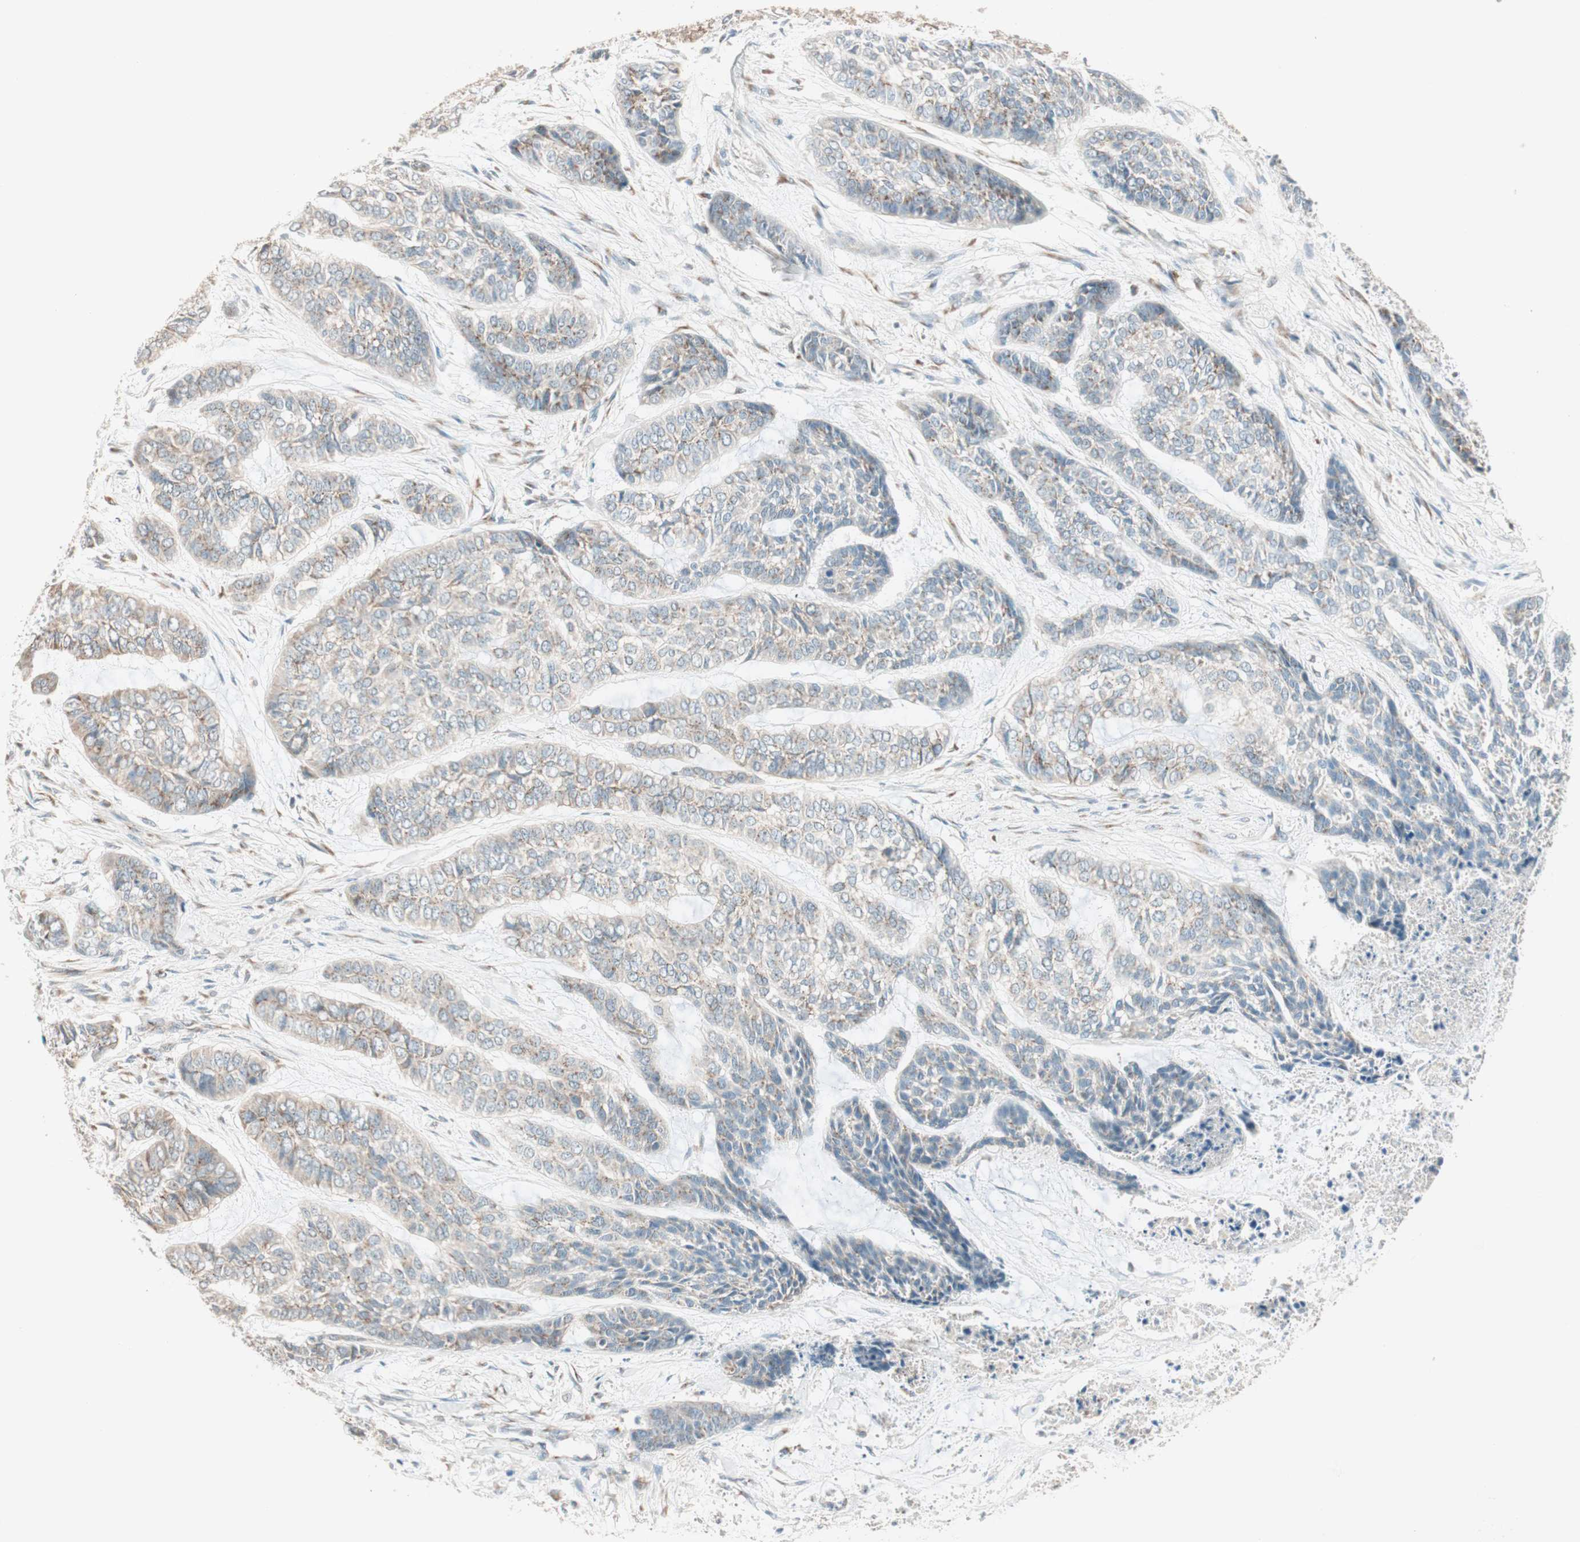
{"staining": {"intensity": "weak", "quantity": "<25%", "location": "cytoplasmic/membranous"}, "tissue": "skin cancer", "cell_type": "Tumor cells", "image_type": "cancer", "snomed": [{"axis": "morphology", "description": "Basal cell carcinoma"}, {"axis": "topography", "description": "Skin"}], "caption": "Basal cell carcinoma (skin) was stained to show a protein in brown. There is no significant expression in tumor cells.", "gene": "SEC16A", "patient": {"sex": "female", "age": 64}}